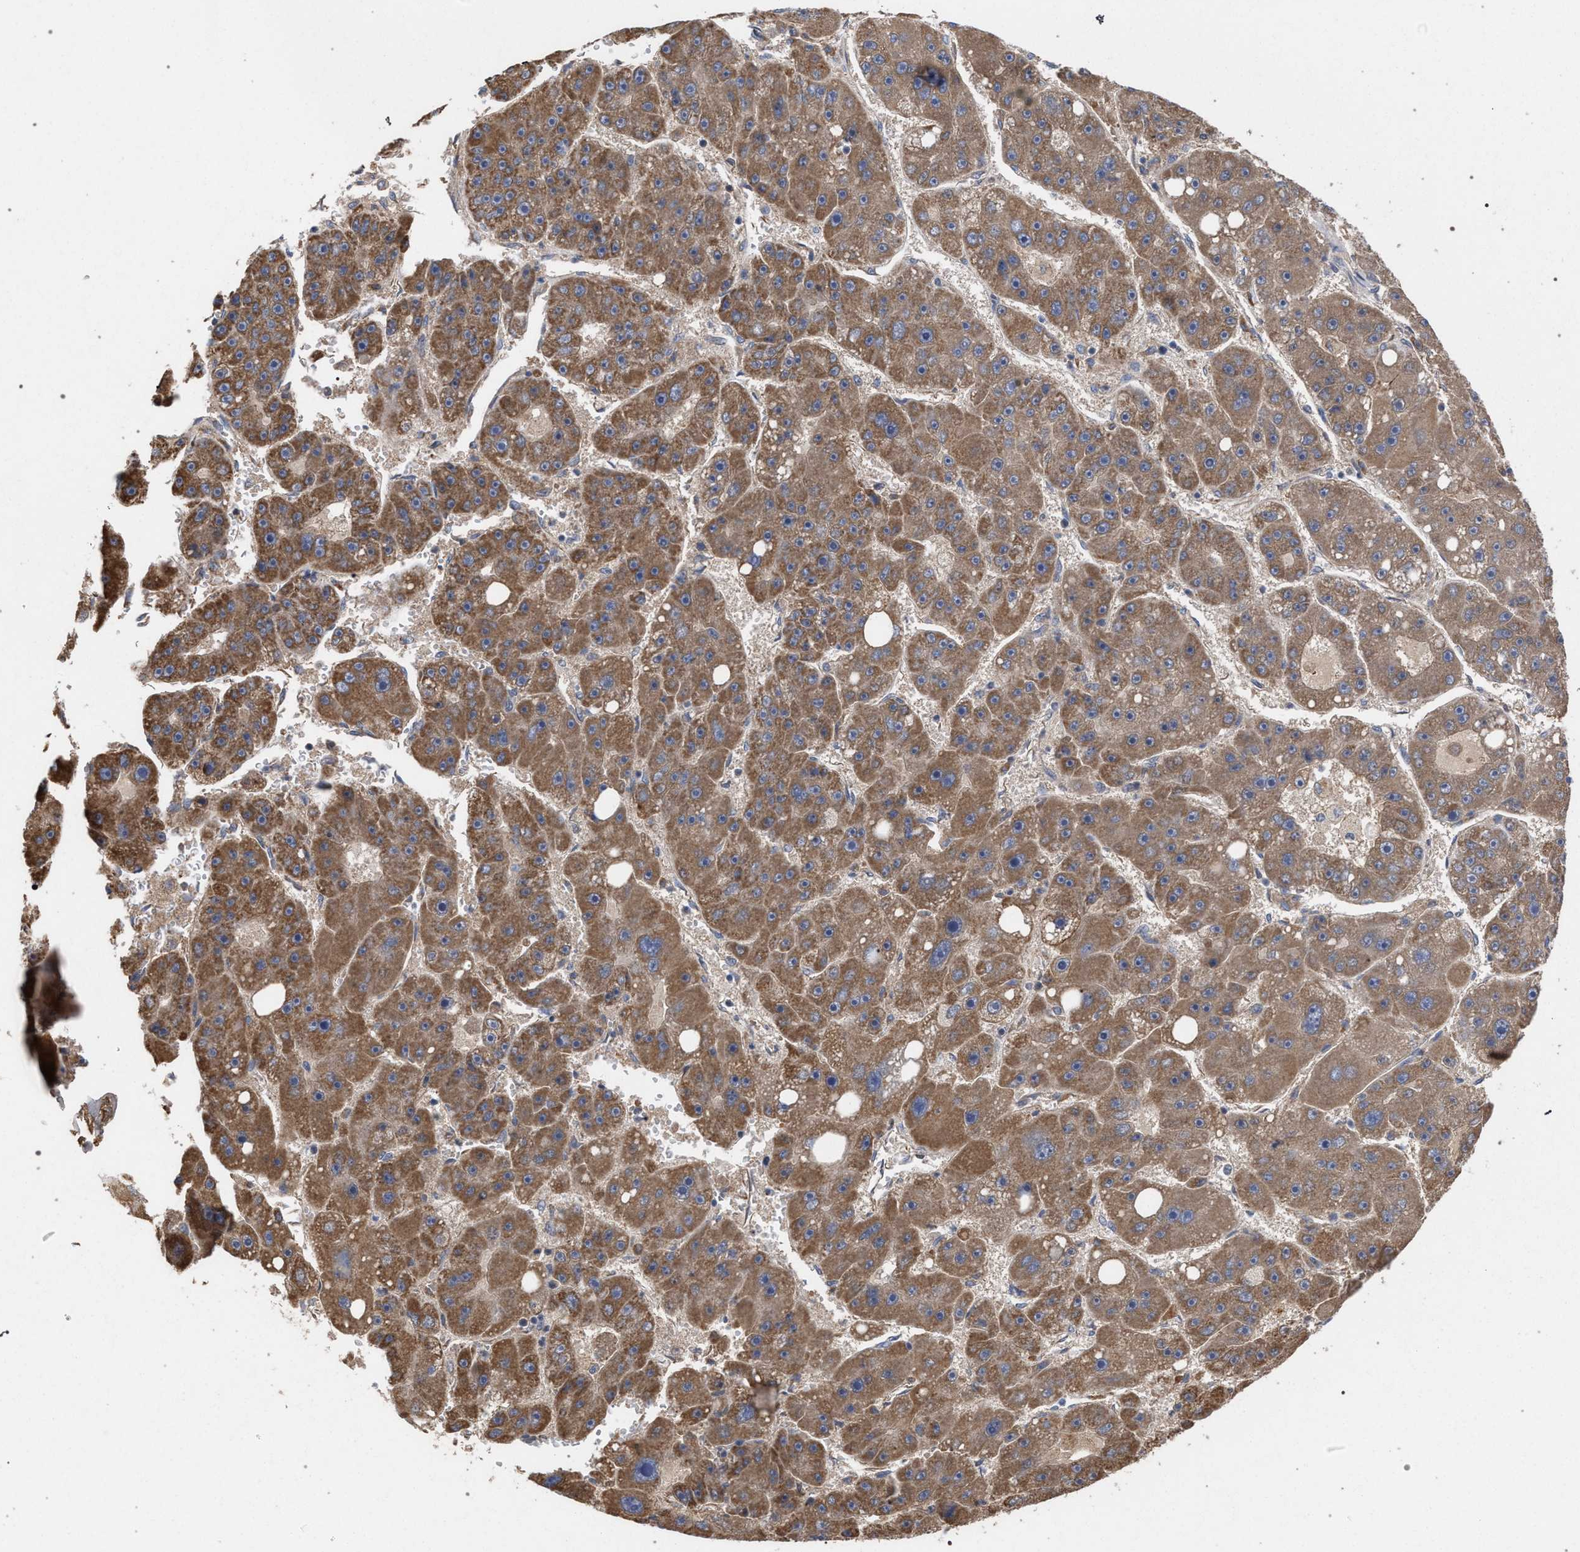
{"staining": {"intensity": "moderate", "quantity": ">75%", "location": "cytoplasmic/membranous"}, "tissue": "liver cancer", "cell_type": "Tumor cells", "image_type": "cancer", "snomed": [{"axis": "morphology", "description": "Carcinoma, Hepatocellular, NOS"}, {"axis": "topography", "description": "Liver"}], "caption": "Protein expression analysis of liver cancer exhibits moderate cytoplasmic/membranous staining in about >75% of tumor cells.", "gene": "BCL2L12", "patient": {"sex": "female", "age": 61}}